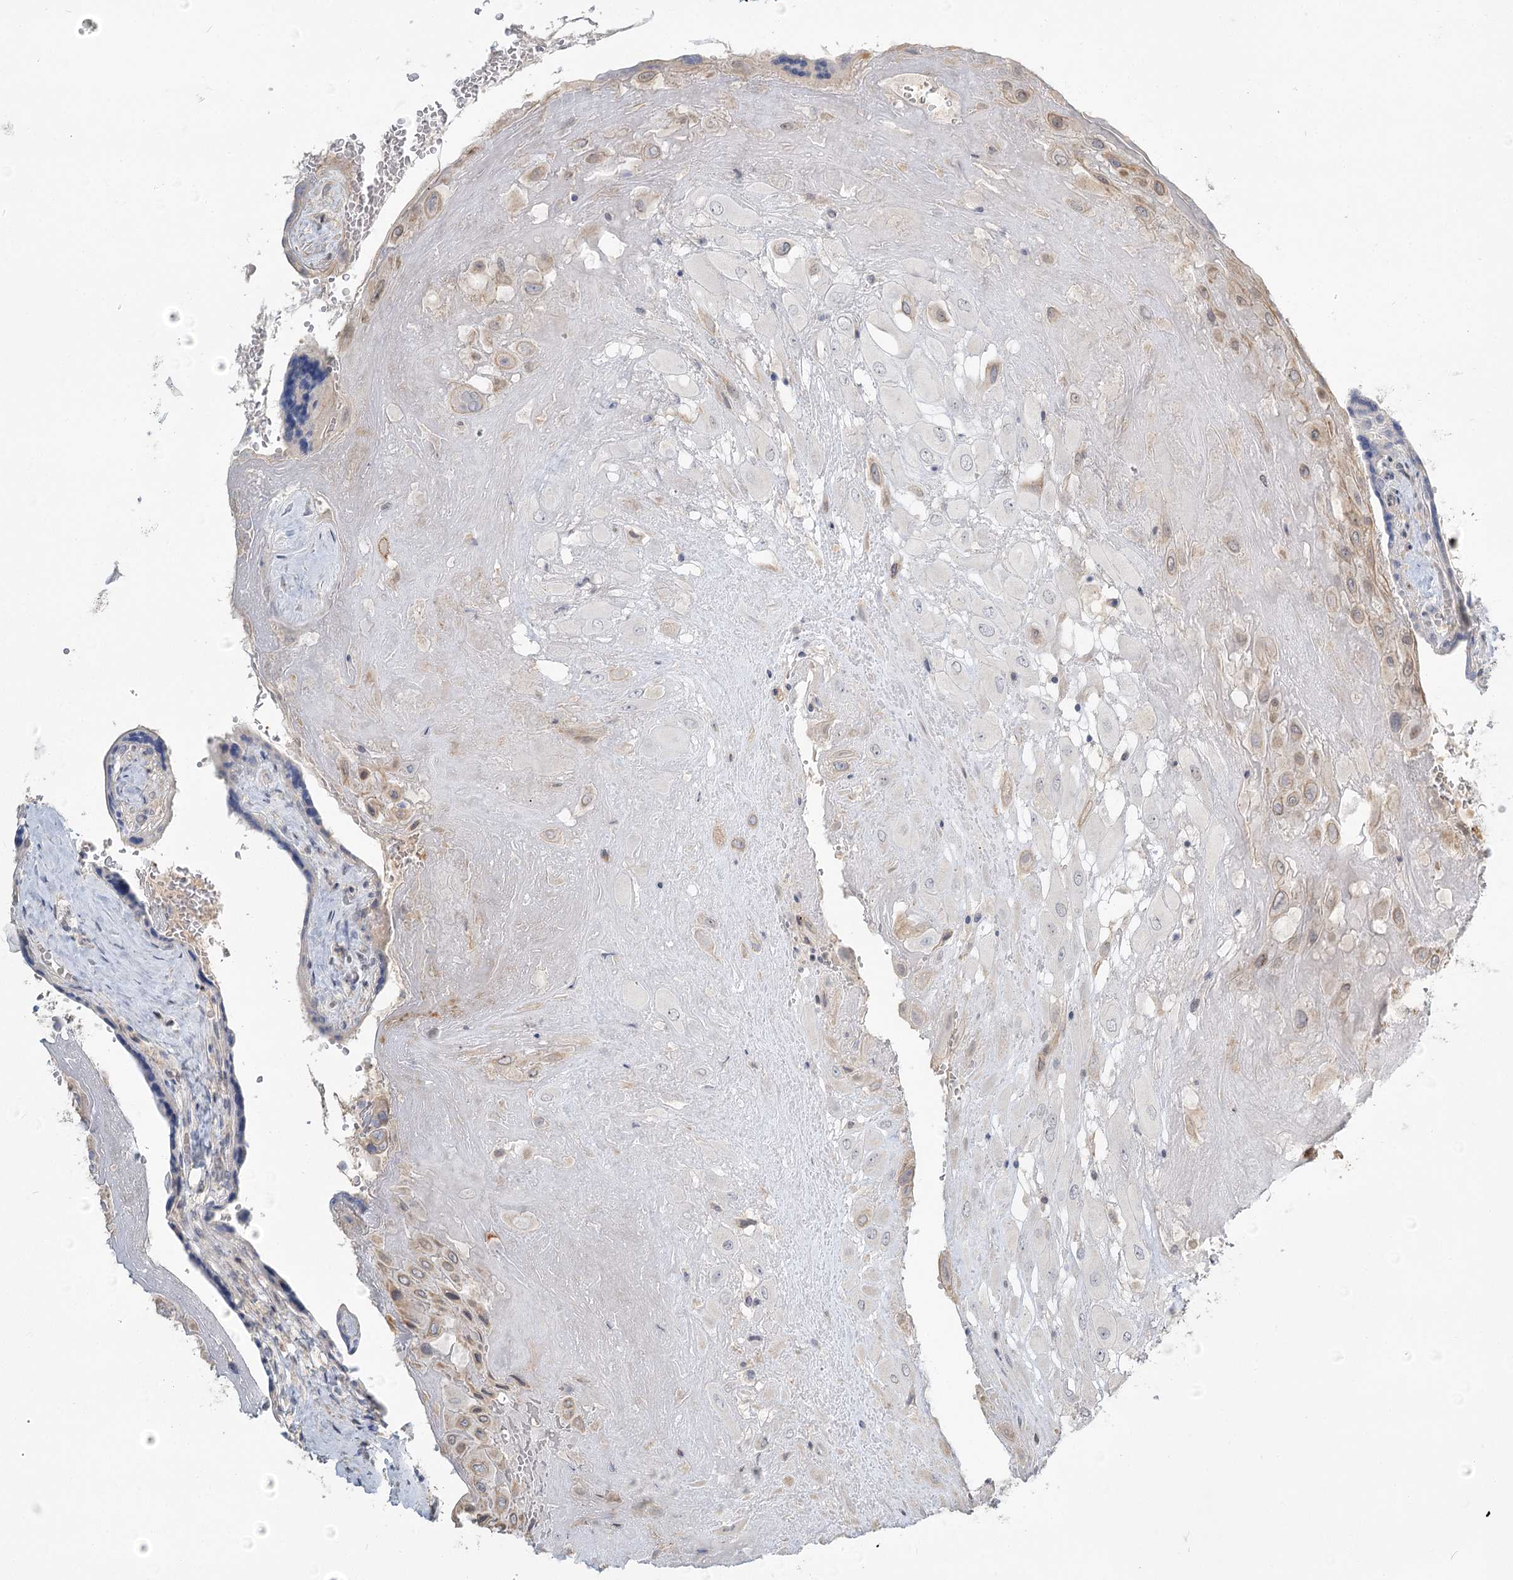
{"staining": {"intensity": "weak", "quantity": "<25%", "location": "cytoplasmic/membranous"}, "tissue": "placenta", "cell_type": "Decidual cells", "image_type": "normal", "snomed": [{"axis": "morphology", "description": "Normal tissue, NOS"}, {"axis": "topography", "description": "Placenta"}], "caption": "Decidual cells show no significant protein expression in normal placenta. Nuclei are stained in blue.", "gene": "GUCY2C", "patient": {"sex": "female", "age": 37}}